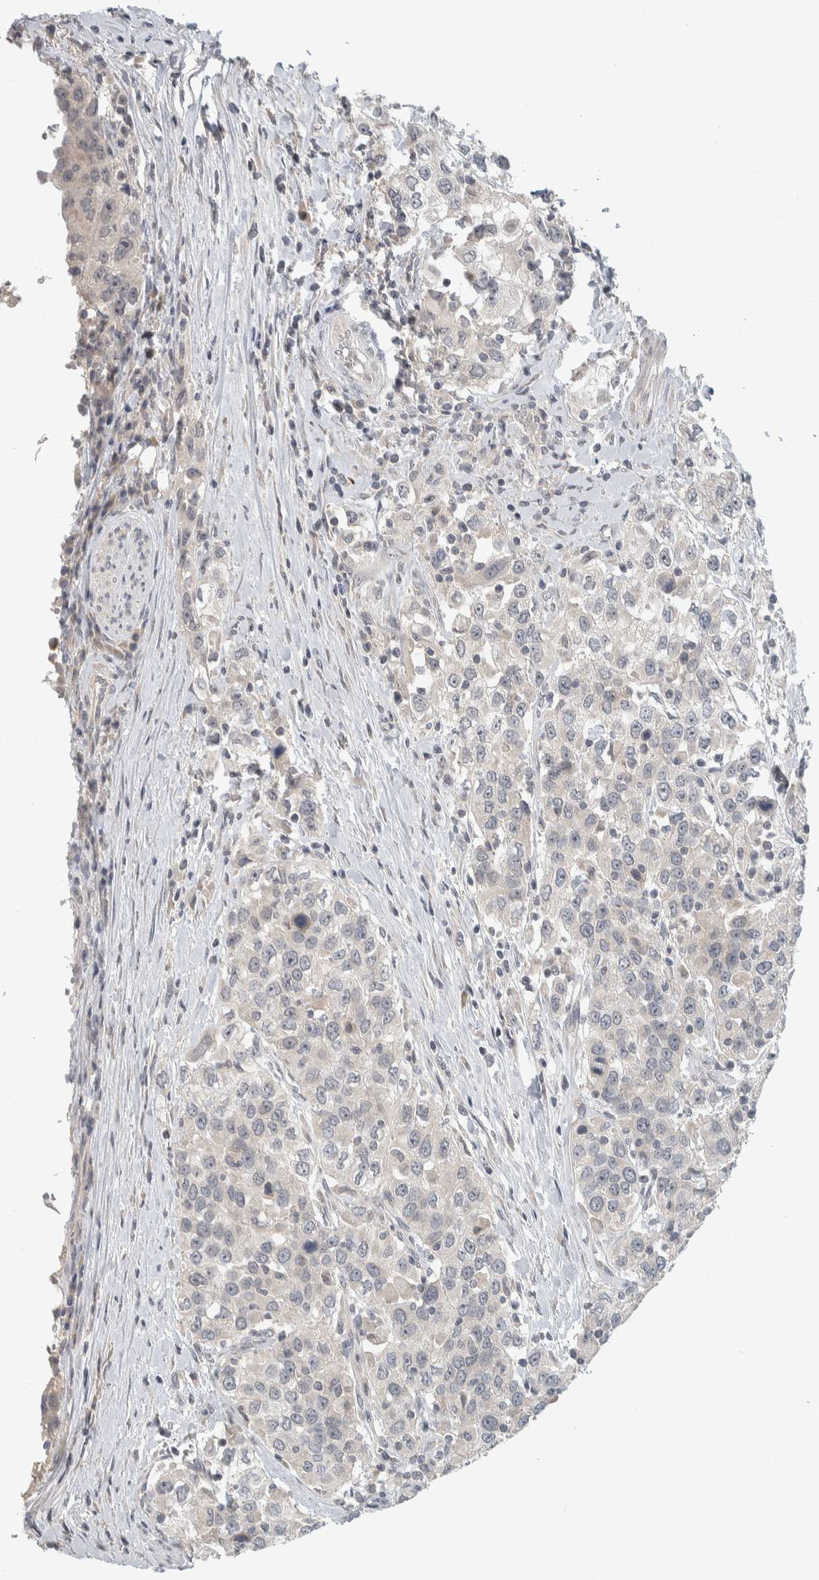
{"staining": {"intensity": "negative", "quantity": "none", "location": "none"}, "tissue": "urothelial cancer", "cell_type": "Tumor cells", "image_type": "cancer", "snomed": [{"axis": "morphology", "description": "Urothelial carcinoma, High grade"}, {"axis": "topography", "description": "Urinary bladder"}], "caption": "High magnification brightfield microscopy of urothelial cancer stained with DAB (brown) and counterstained with hematoxylin (blue): tumor cells show no significant staining.", "gene": "AFP", "patient": {"sex": "female", "age": 80}}